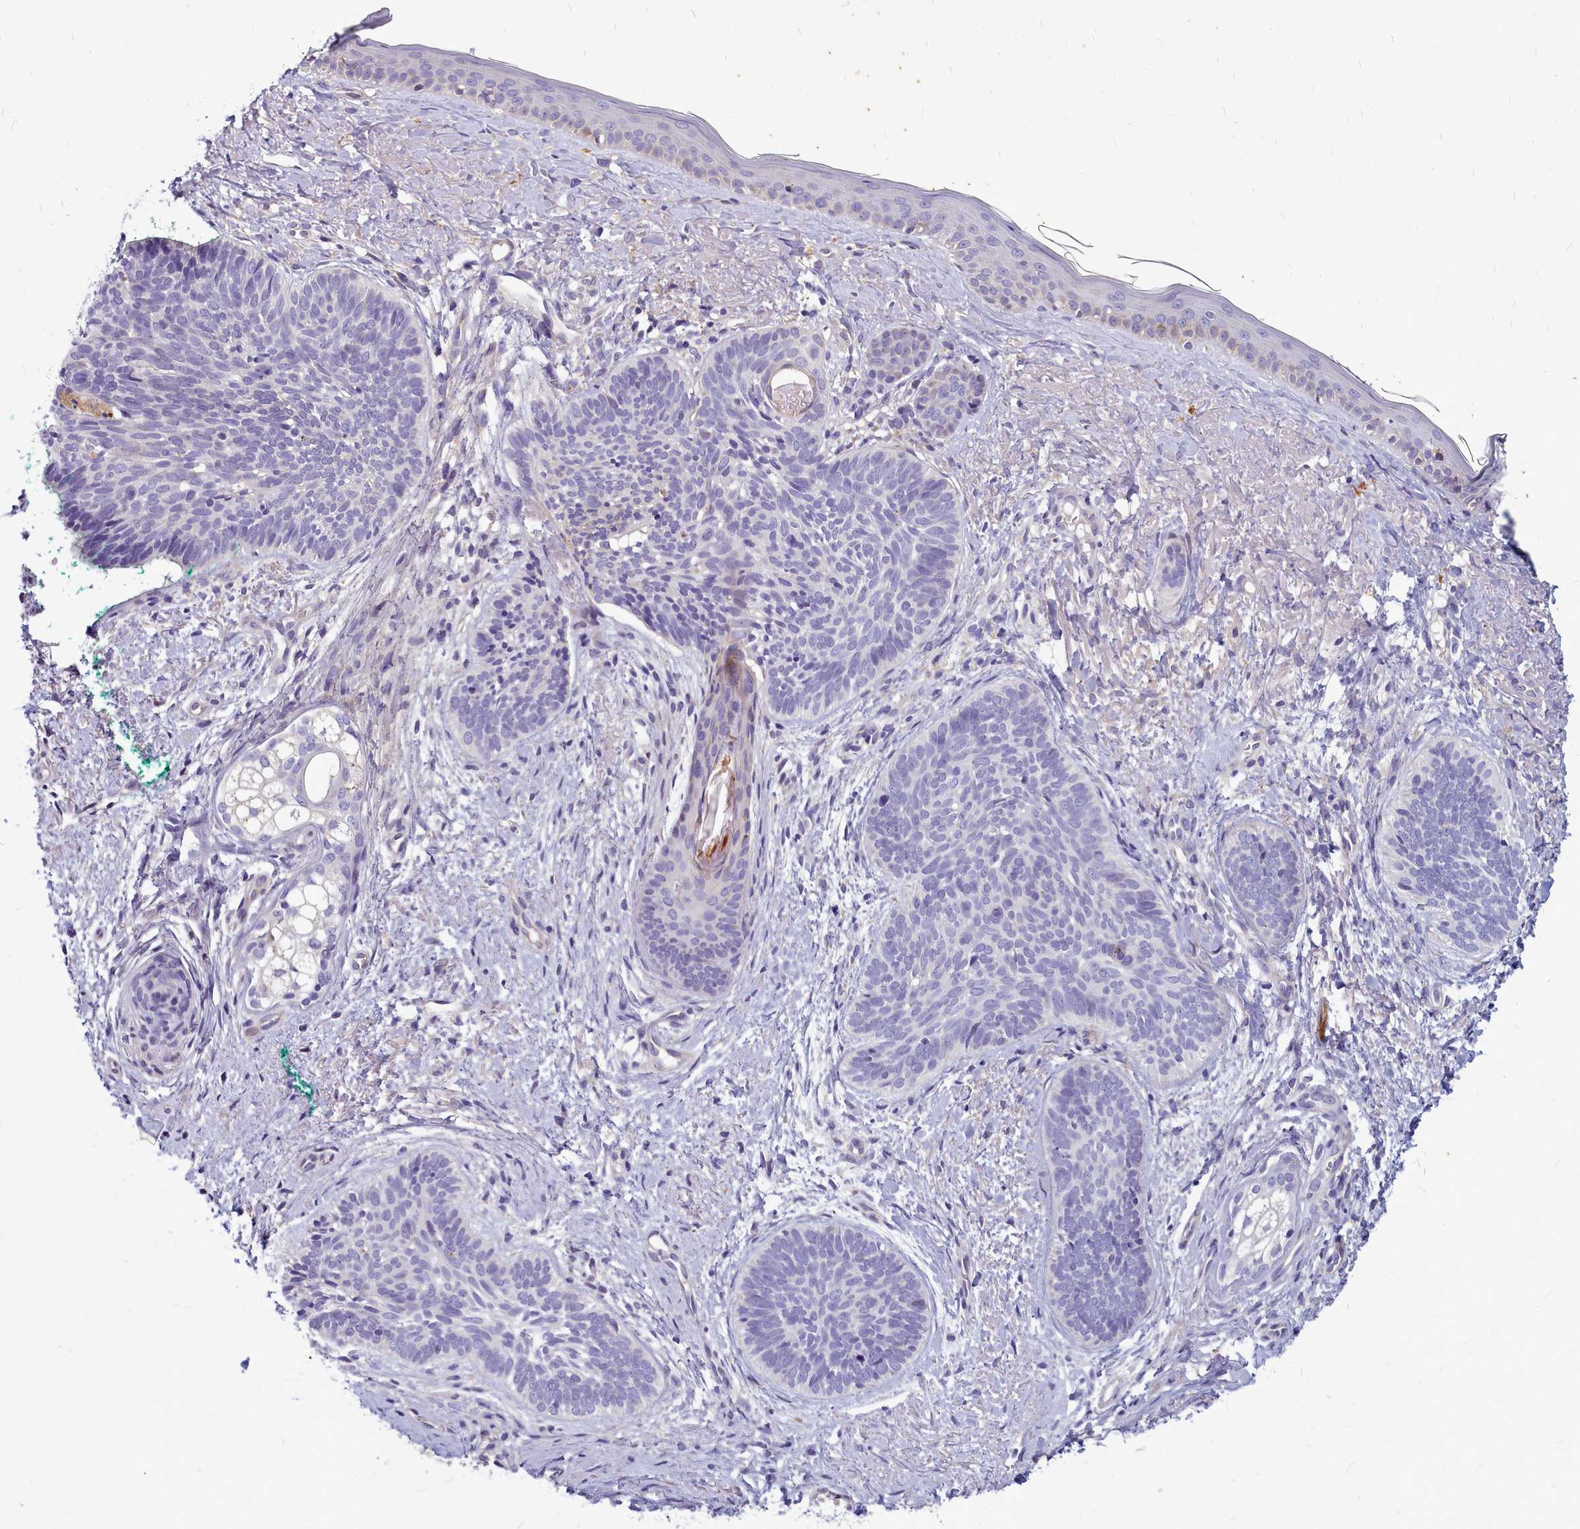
{"staining": {"intensity": "negative", "quantity": "none", "location": "none"}, "tissue": "skin cancer", "cell_type": "Tumor cells", "image_type": "cancer", "snomed": [{"axis": "morphology", "description": "Basal cell carcinoma"}, {"axis": "topography", "description": "Skin"}], "caption": "Tumor cells are negative for brown protein staining in skin cancer. The staining is performed using DAB brown chromogen with nuclei counter-stained in using hematoxylin.", "gene": "SMPD4", "patient": {"sex": "female", "age": 81}}